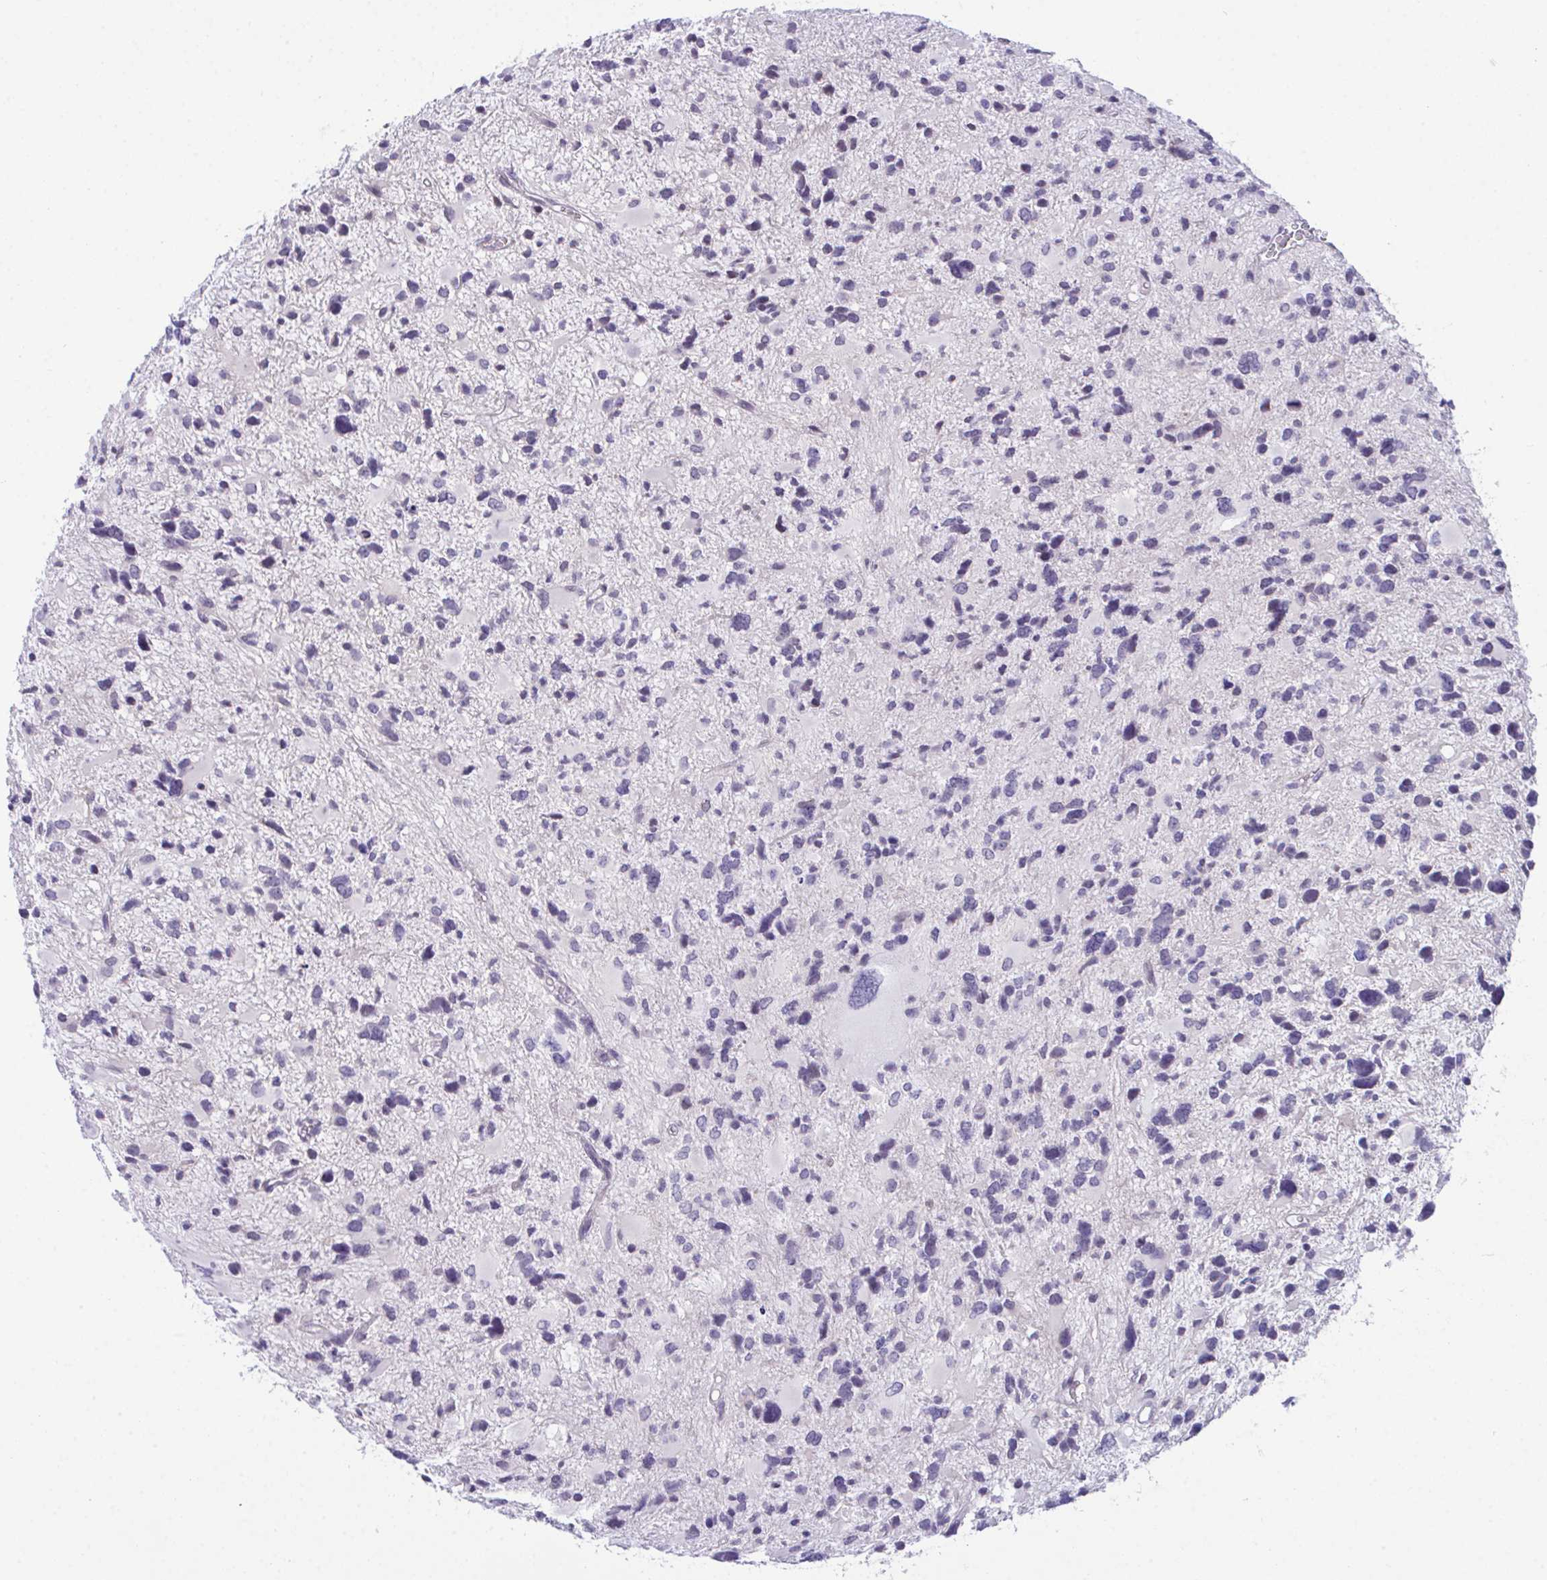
{"staining": {"intensity": "negative", "quantity": "none", "location": "none"}, "tissue": "glioma", "cell_type": "Tumor cells", "image_type": "cancer", "snomed": [{"axis": "morphology", "description": "Glioma, malignant, High grade"}, {"axis": "topography", "description": "Brain"}], "caption": "Histopathology image shows no significant protein staining in tumor cells of malignant glioma (high-grade). Brightfield microscopy of IHC stained with DAB (brown) and hematoxylin (blue), captured at high magnification.", "gene": "ATP6V0D2", "patient": {"sex": "female", "age": 11}}